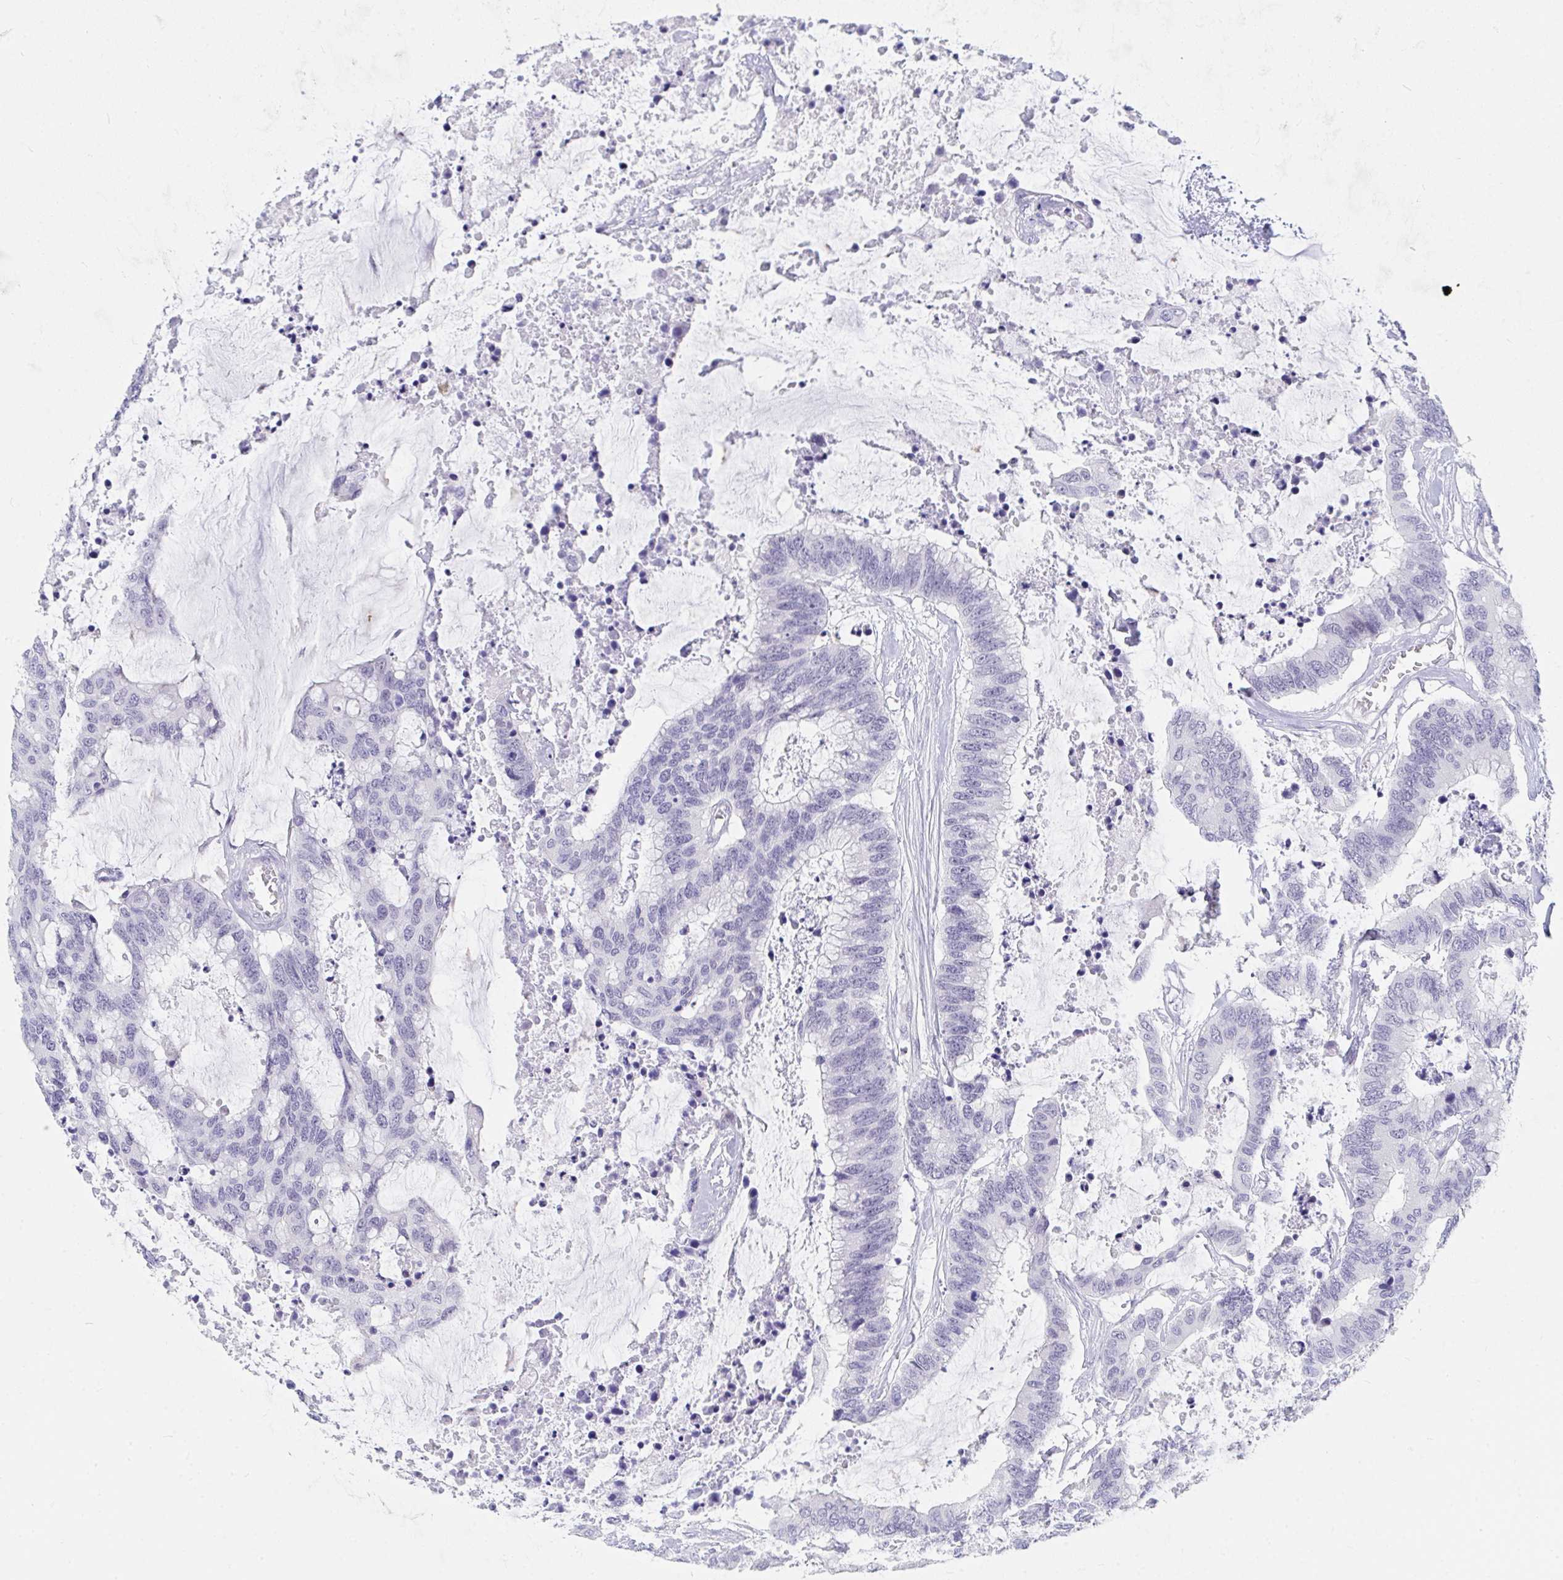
{"staining": {"intensity": "negative", "quantity": "none", "location": "none"}, "tissue": "colorectal cancer", "cell_type": "Tumor cells", "image_type": "cancer", "snomed": [{"axis": "morphology", "description": "Adenocarcinoma, NOS"}, {"axis": "topography", "description": "Rectum"}], "caption": "The histopathology image shows no significant expression in tumor cells of colorectal cancer (adenocarcinoma).", "gene": "DAOA", "patient": {"sex": "female", "age": 59}}